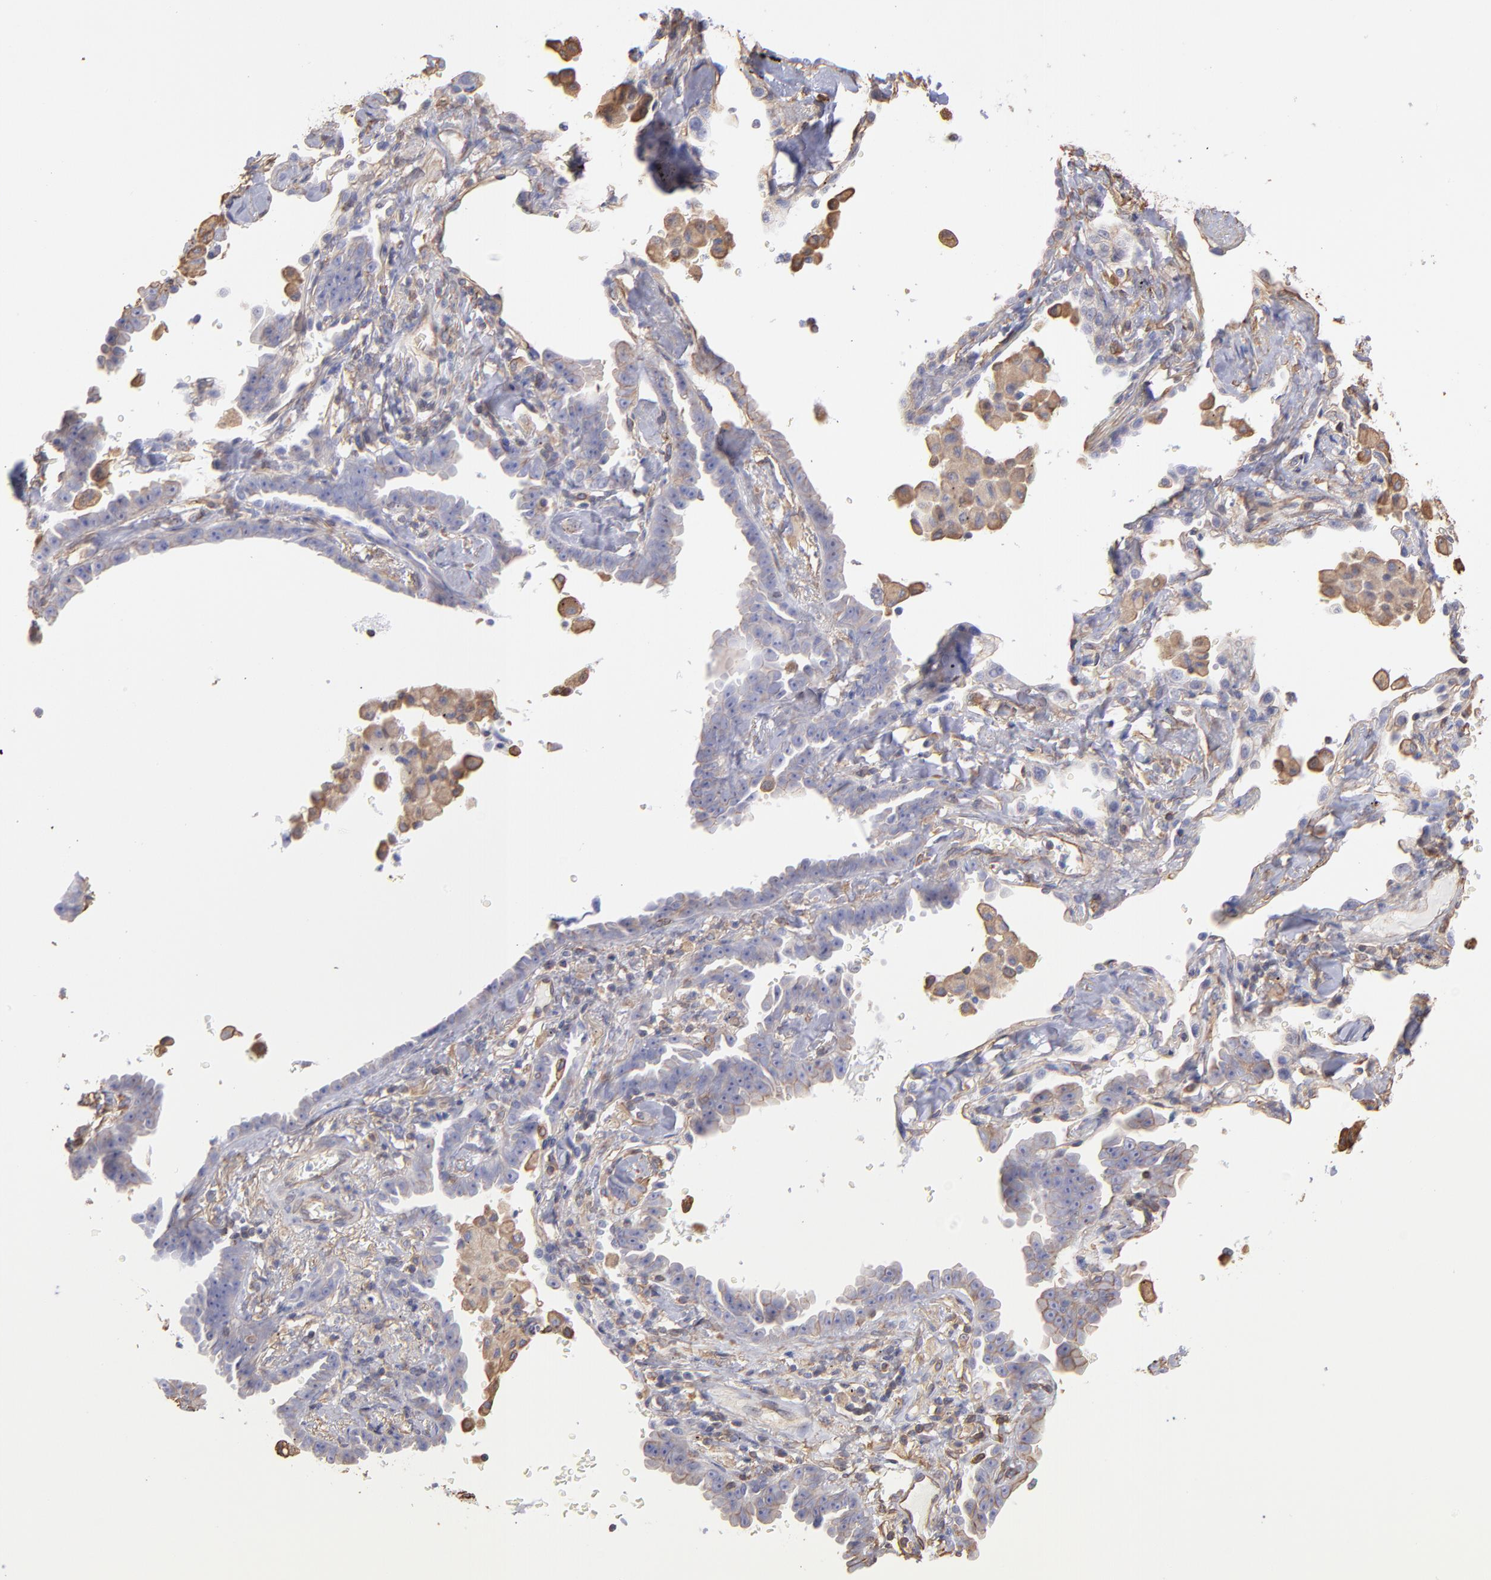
{"staining": {"intensity": "weak", "quantity": "25%-75%", "location": "cytoplasmic/membranous"}, "tissue": "lung cancer", "cell_type": "Tumor cells", "image_type": "cancer", "snomed": [{"axis": "morphology", "description": "Adenocarcinoma, NOS"}, {"axis": "topography", "description": "Lung"}], "caption": "Immunohistochemistry image of human lung cancer stained for a protein (brown), which demonstrates low levels of weak cytoplasmic/membranous expression in about 25%-75% of tumor cells.", "gene": "PLEC", "patient": {"sex": "female", "age": 64}}